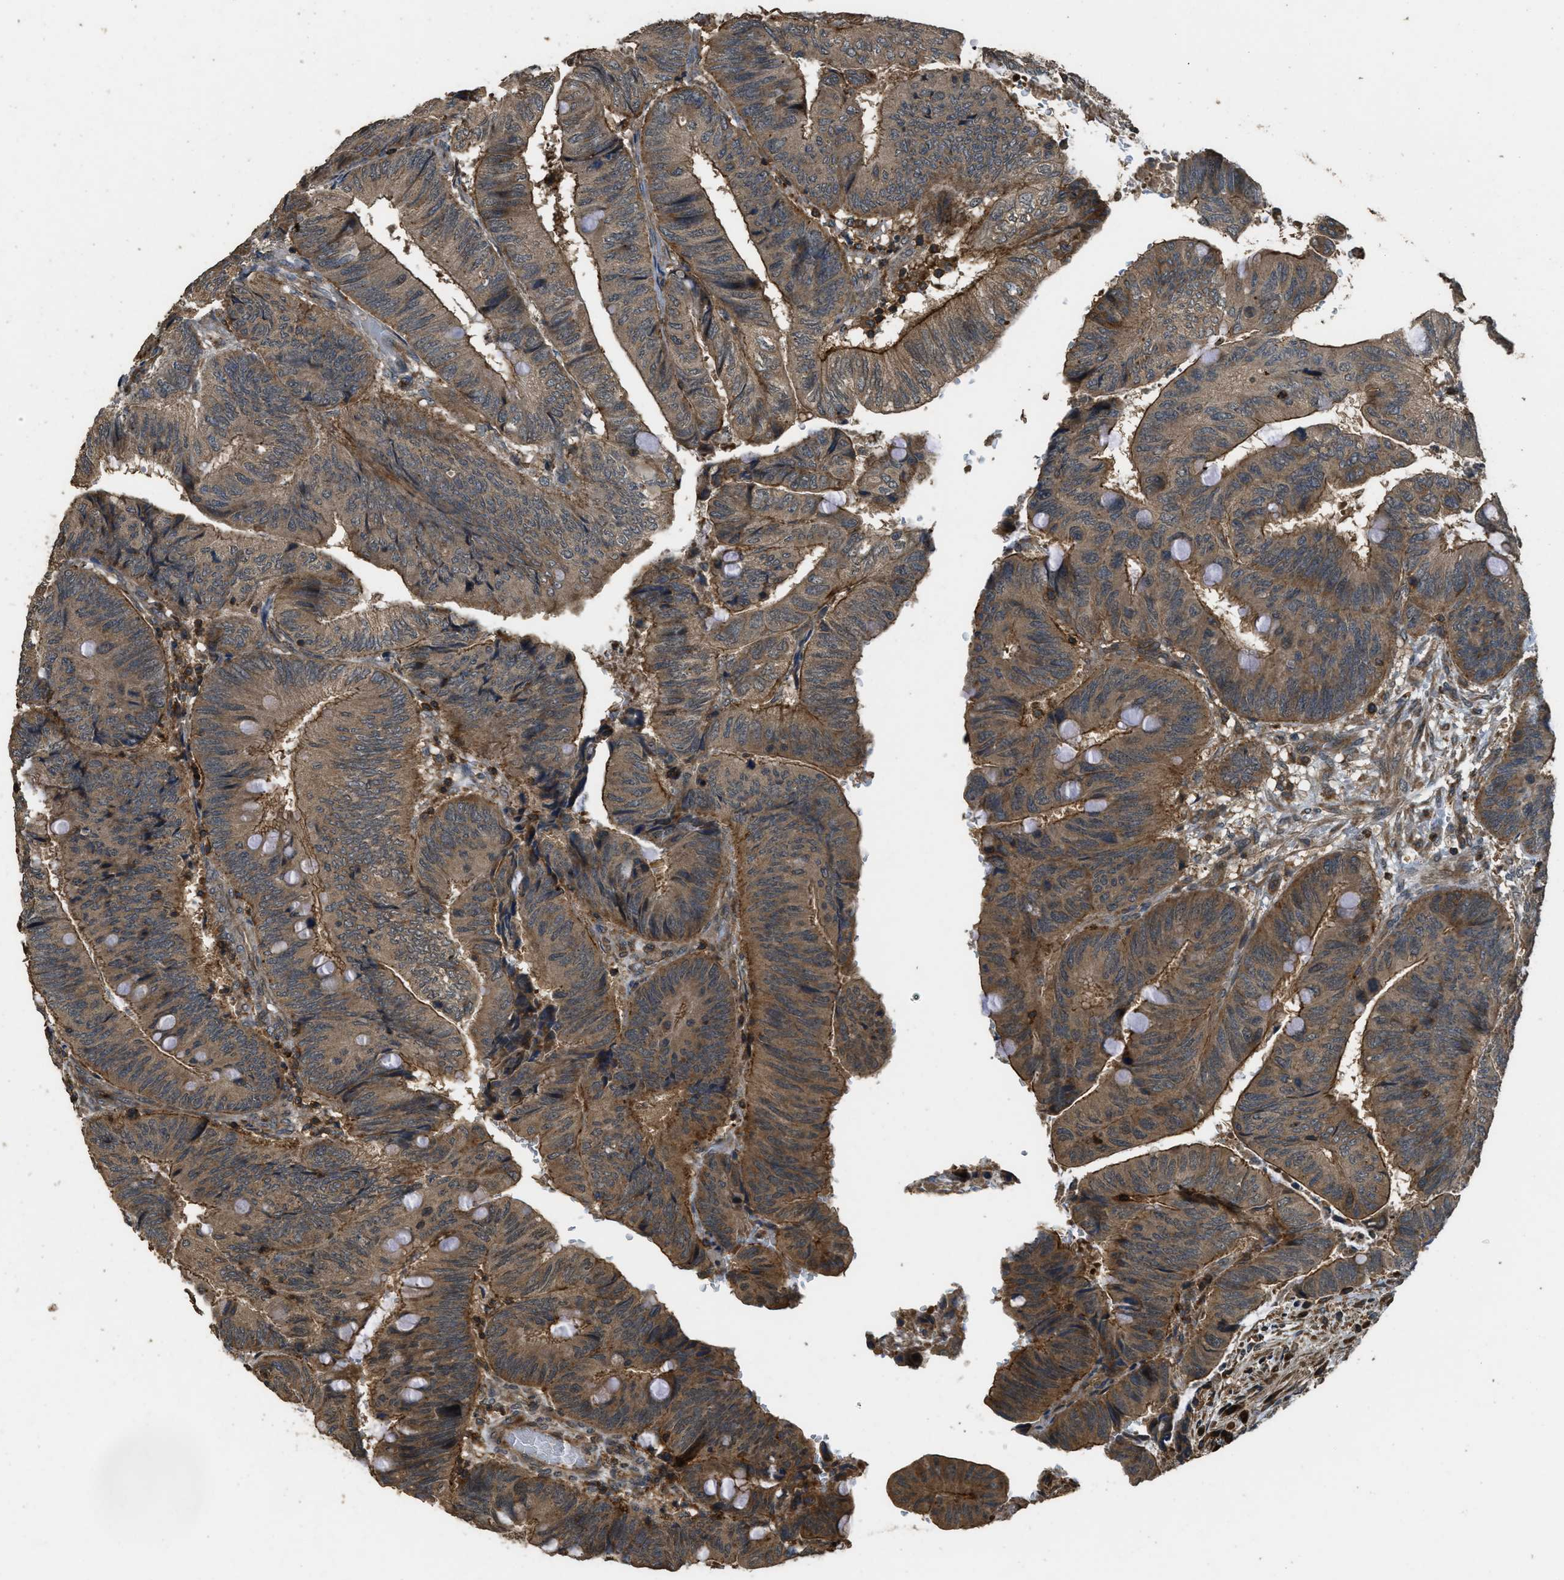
{"staining": {"intensity": "strong", "quantity": ">75%", "location": "cytoplasmic/membranous"}, "tissue": "colorectal cancer", "cell_type": "Tumor cells", "image_type": "cancer", "snomed": [{"axis": "morphology", "description": "Normal tissue, NOS"}, {"axis": "morphology", "description": "Adenocarcinoma, NOS"}, {"axis": "topography", "description": "Rectum"}, {"axis": "topography", "description": "Peripheral nerve tissue"}], "caption": "Protein staining of colorectal cancer tissue shows strong cytoplasmic/membranous expression in about >75% of tumor cells. (DAB IHC, brown staining for protein, blue staining for nuclei).", "gene": "PPP6R3", "patient": {"sex": "male", "age": 92}}